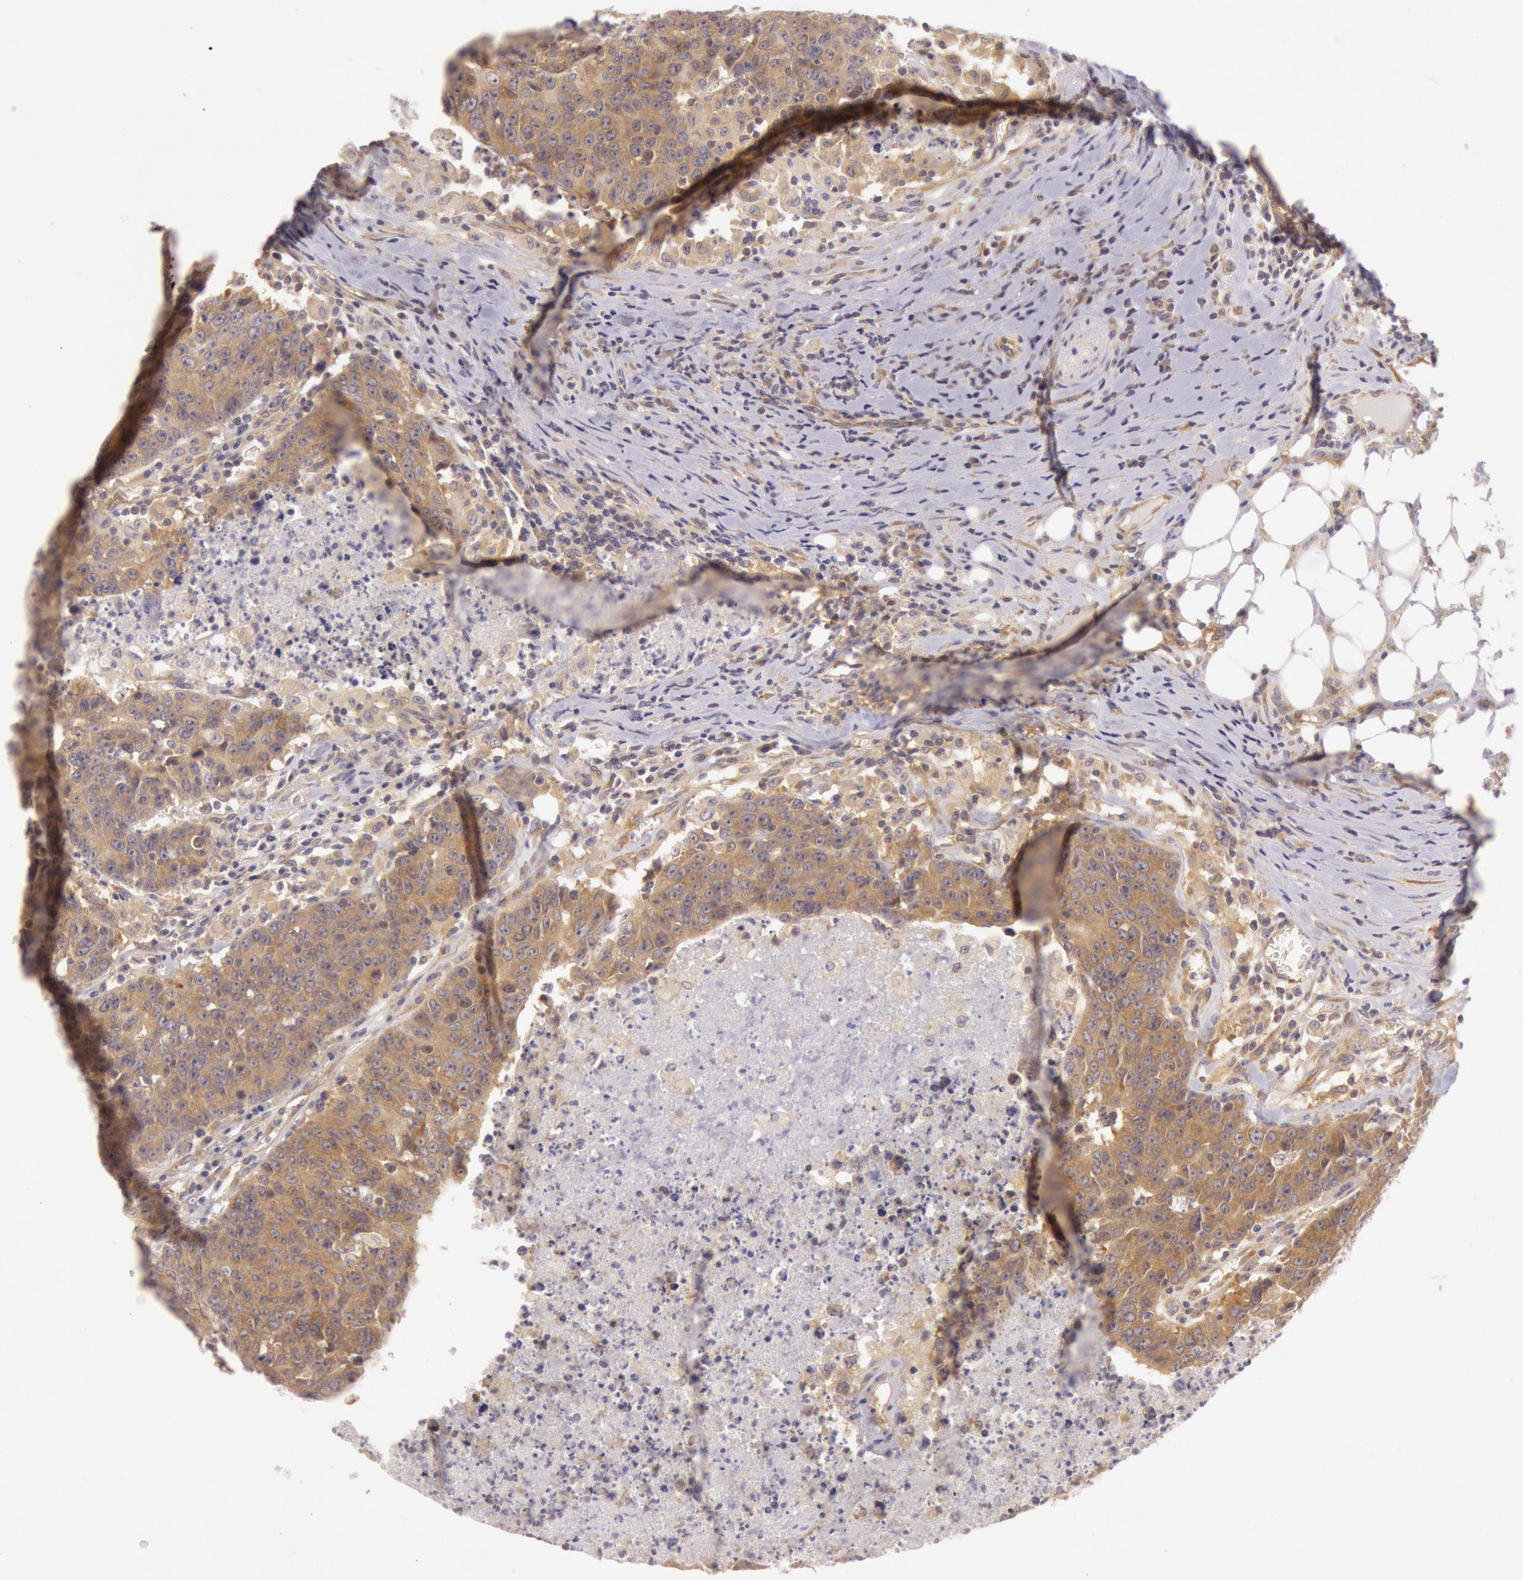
{"staining": {"intensity": "moderate", "quantity": ">75%", "location": "cytoplasmic/membranous"}, "tissue": "colorectal cancer", "cell_type": "Tumor cells", "image_type": "cancer", "snomed": [{"axis": "morphology", "description": "Adenocarcinoma, NOS"}, {"axis": "topography", "description": "Colon"}], "caption": "Adenocarcinoma (colorectal) stained with a brown dye shows moderate cytoplasmic/membranous positive positivity in approximately >75% of tumor cells.", "gene": "CHUK", "patient": {"sex": "female", "age": 53}}